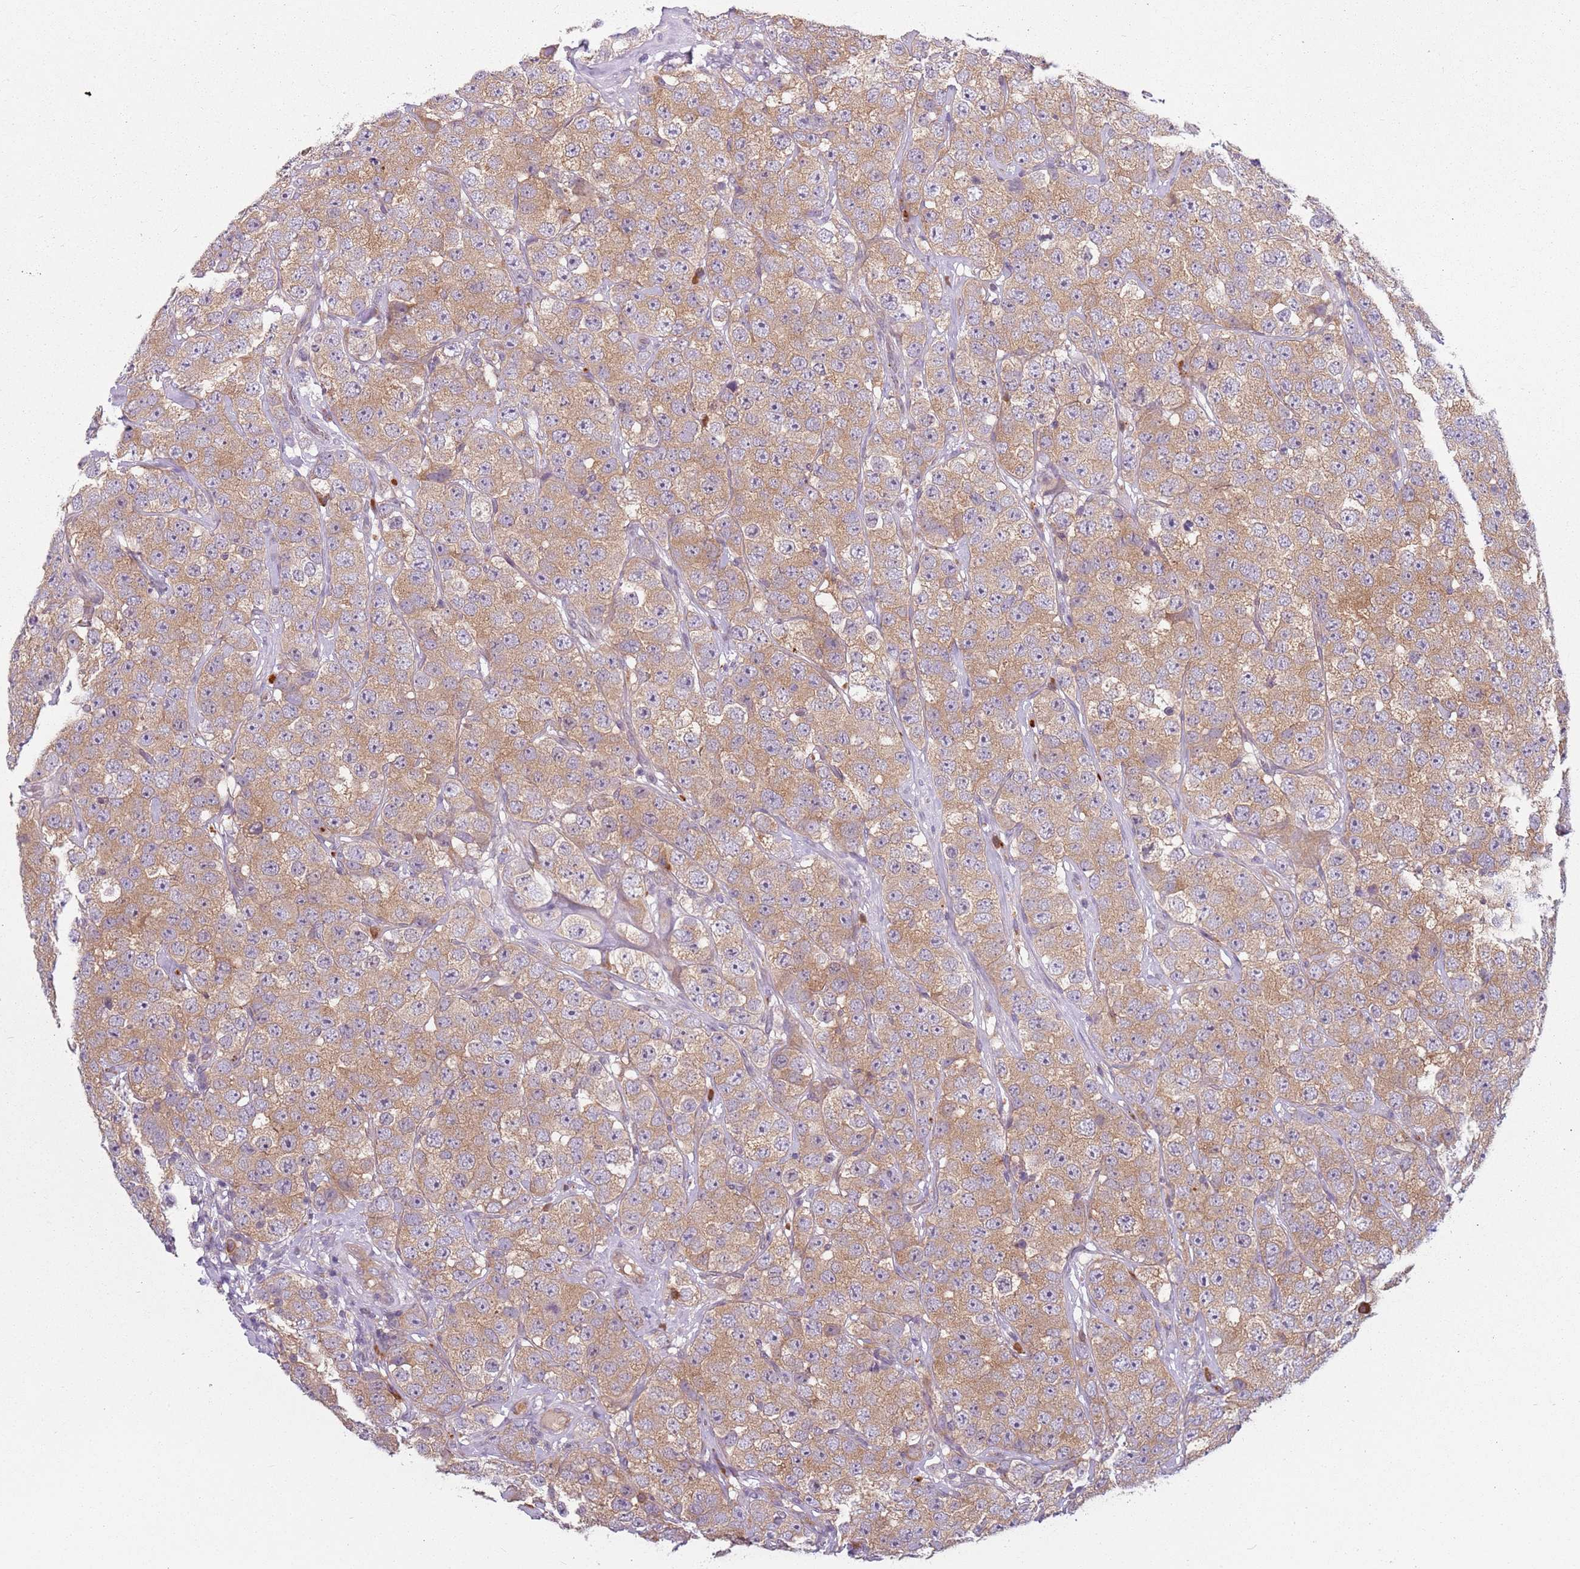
{"staining": {"intensity": "moderate", "quantity": ">75%", "location": "cytoplasmic/membranous"}, "tissue": "testis cancer", "cell_type": "Tumor cells", "image_type": "cancer", "snomed": [{"axis": "morphology", "description": "Seminoma, NOS"}, {"axis": "topography", "description": "Testis"}], "caption": "A micrograph of testis cancer (seminoma) stained for a protein demonstrates moderate cytoplasmic/membranous brown staining in tumor cells.", "gene": "RPS28", "patient": {"sex": "male", "age": 28}}